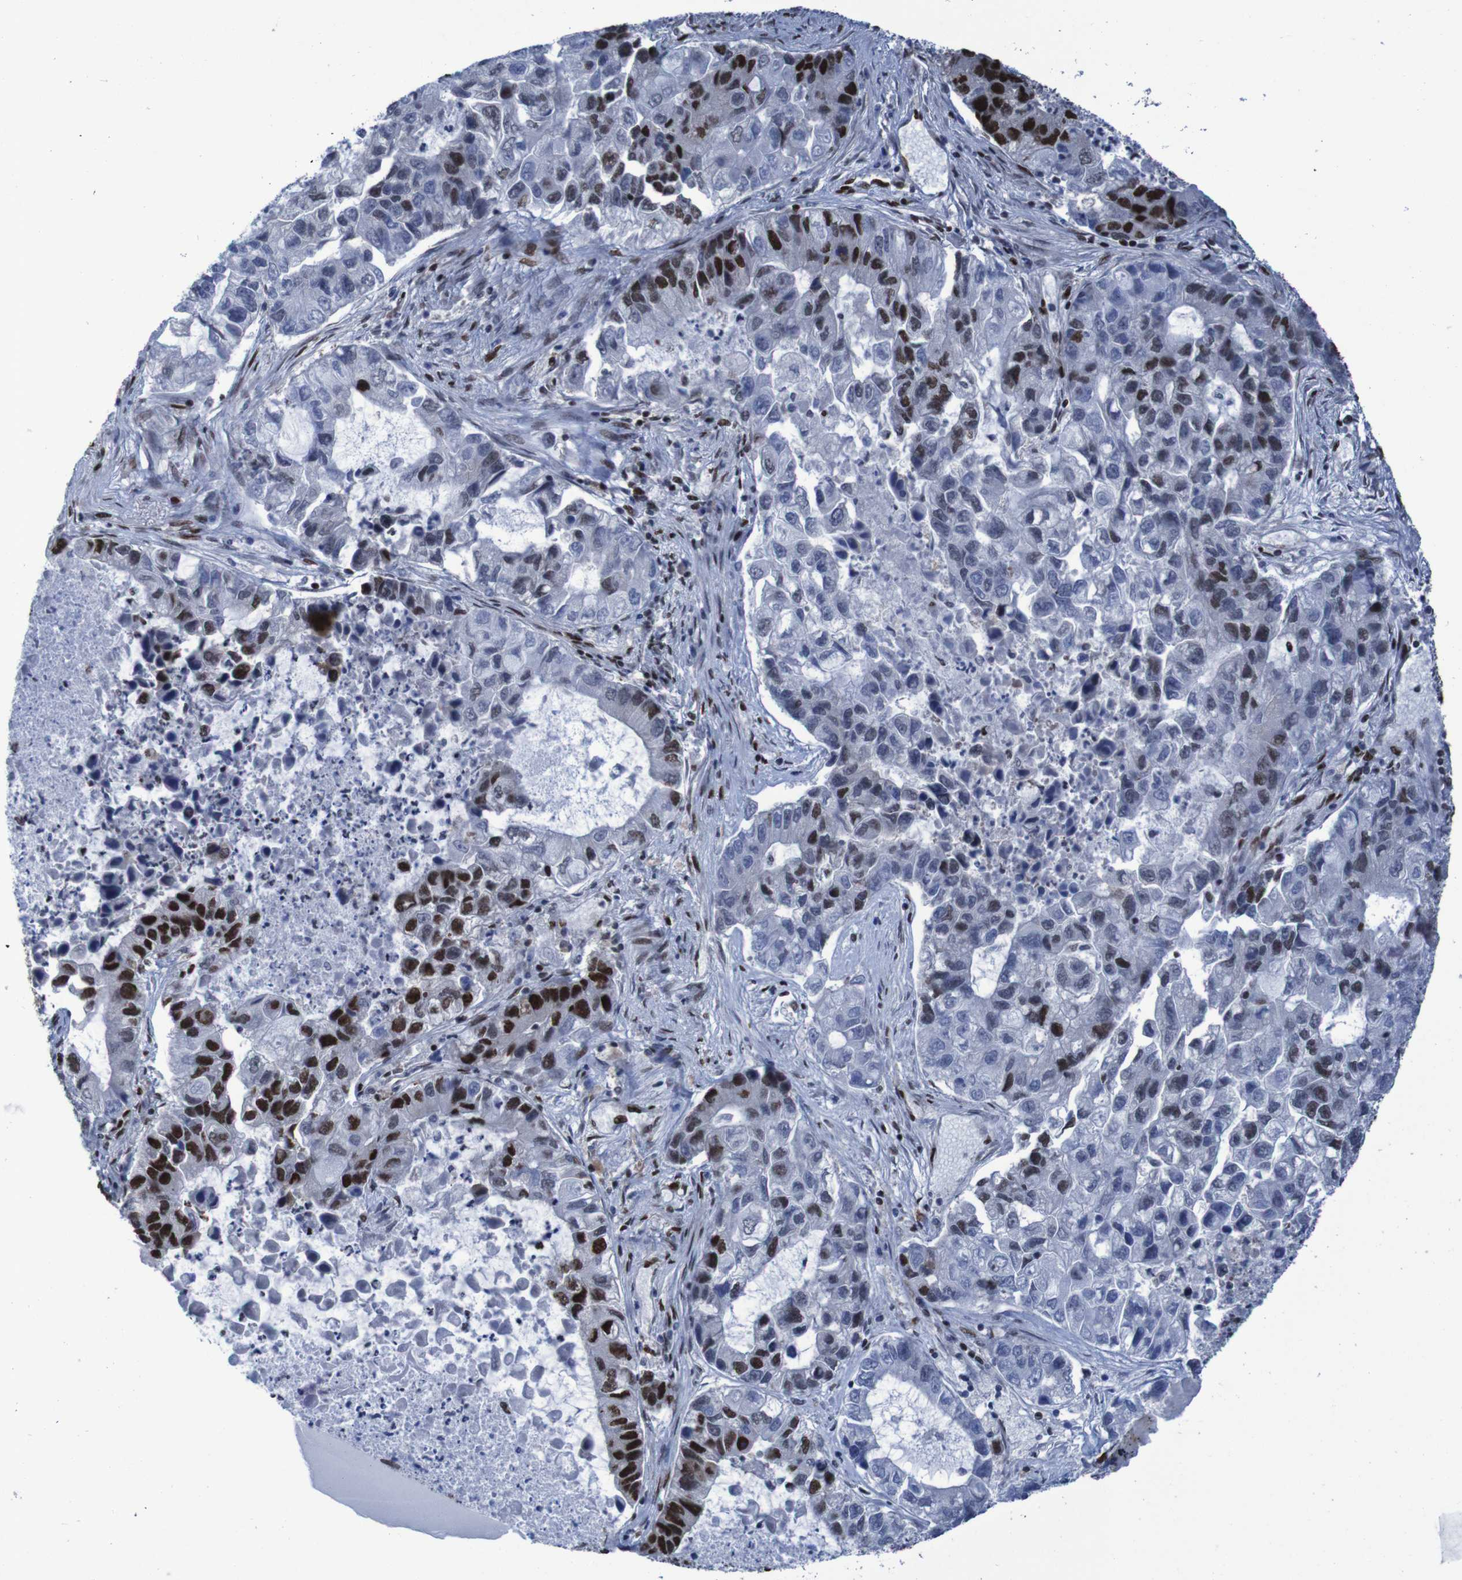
{"staining": {"intensity": "strong", "quantity": "25%-75%", "location": "nuclear"}, "tissue": "lung cancer", "cell_type": "Tumor cells", "image_type": "cancer", "snomed": [{"axis": "morphology", "description": "Adenocarcinoma, NOS"}, {"axis": "topography", "description": "Lung"}], "caption": "This is a histology image of IHC staining of lung cancer, which shows strong positivity in the nuclear of tumor cells.", "gene": "HNRNPR", "patient": {"sex": "female", "age": 51}}